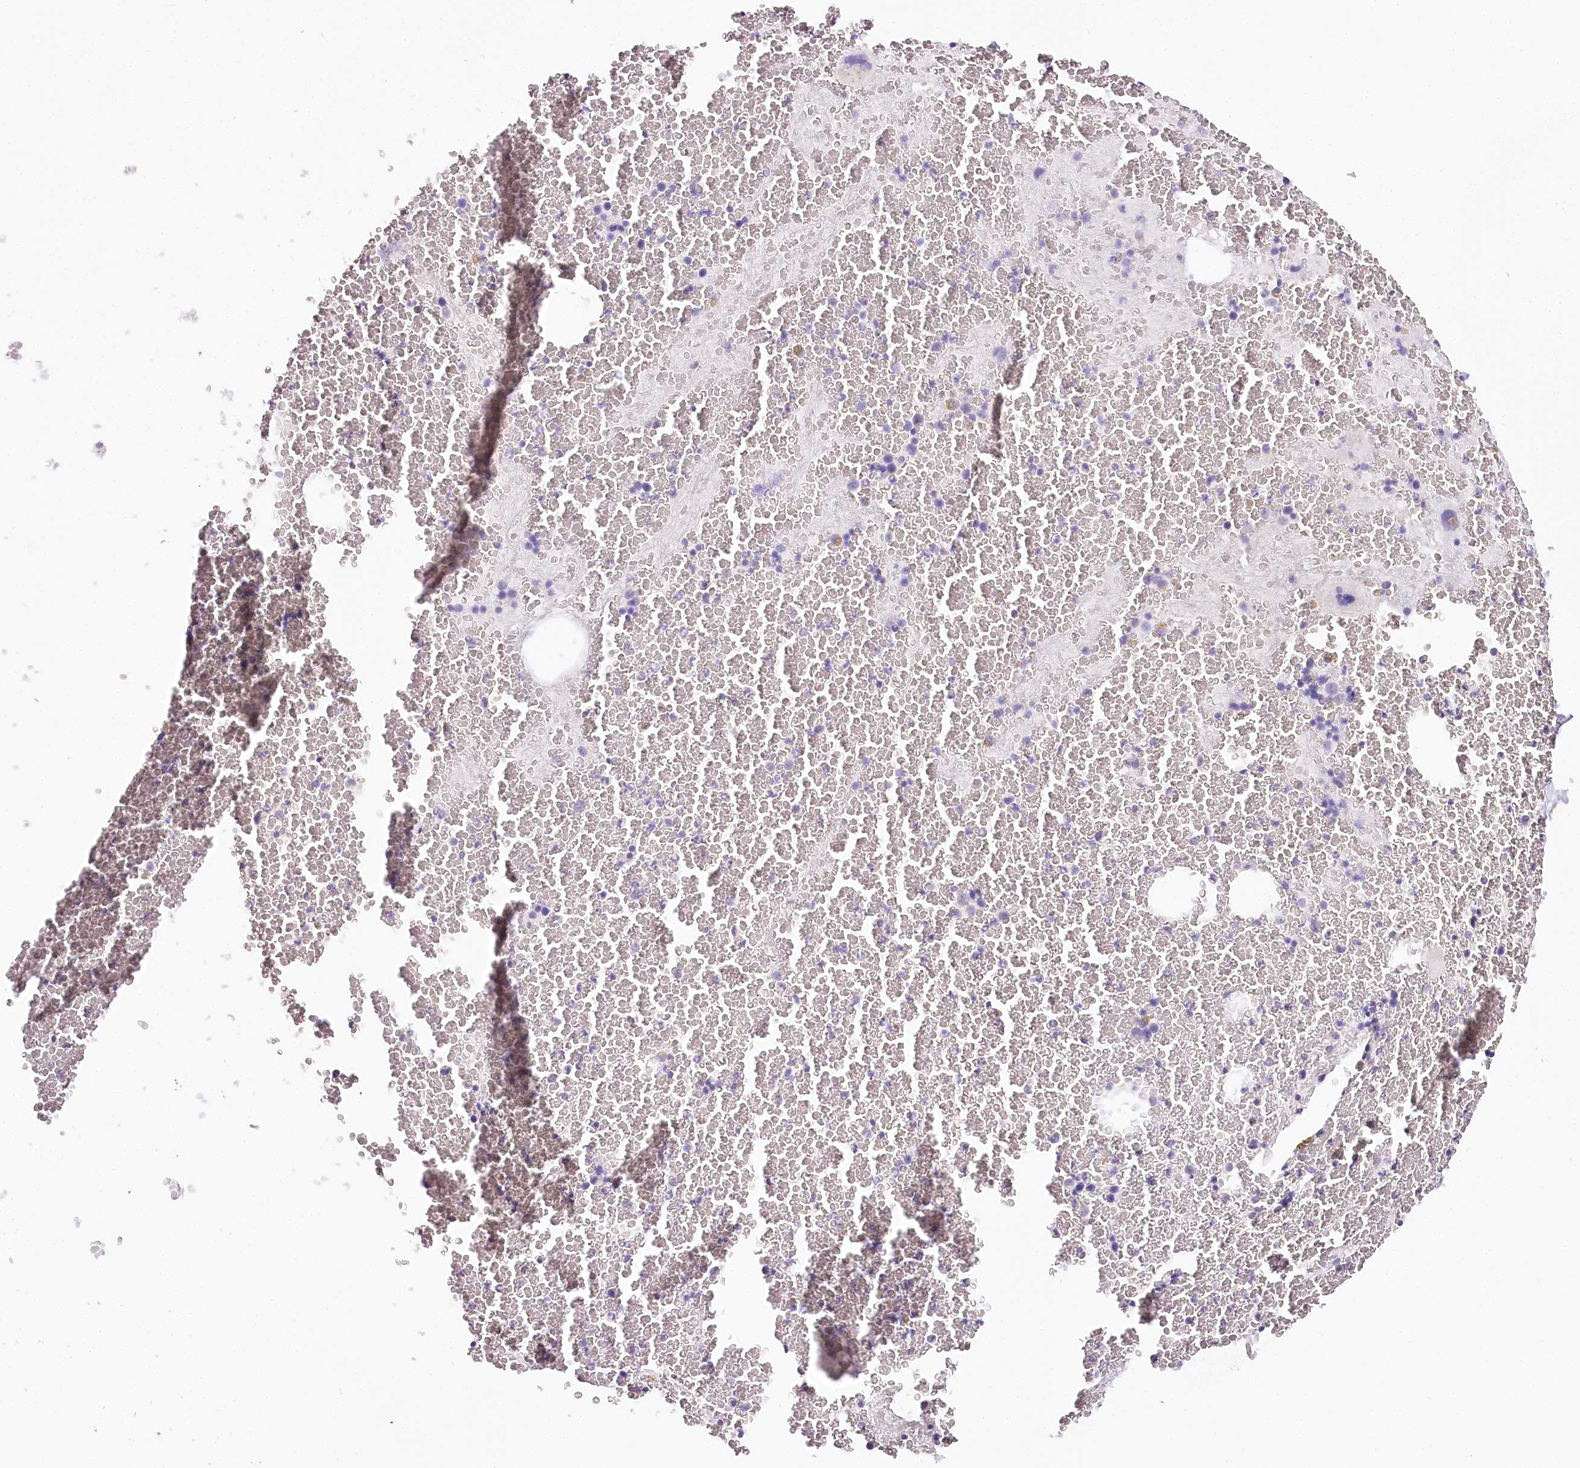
{"staining": {"intensity": "weak", "quantity": "<25%", "location": "cytoplasmic/membranous"}, "tissue": "bone marrow", "cell_type": "Hematopoietic cells", "image_type": "normal", "snomed": [{"axis": "morphology", "description": "Normal tissue, NOS"}, {"axis": "topography", "description": "Bone marrow"}], "caption": "Protein analysis of benign bone marrow displays no significant staining in hematopoietic cells. (DAB (3,3'-diaminobenzidine) IHC visualized using brightfield microscopy, high magnification).", "gene": "TP53", "patient": {"sex": "male", "age": 36}}